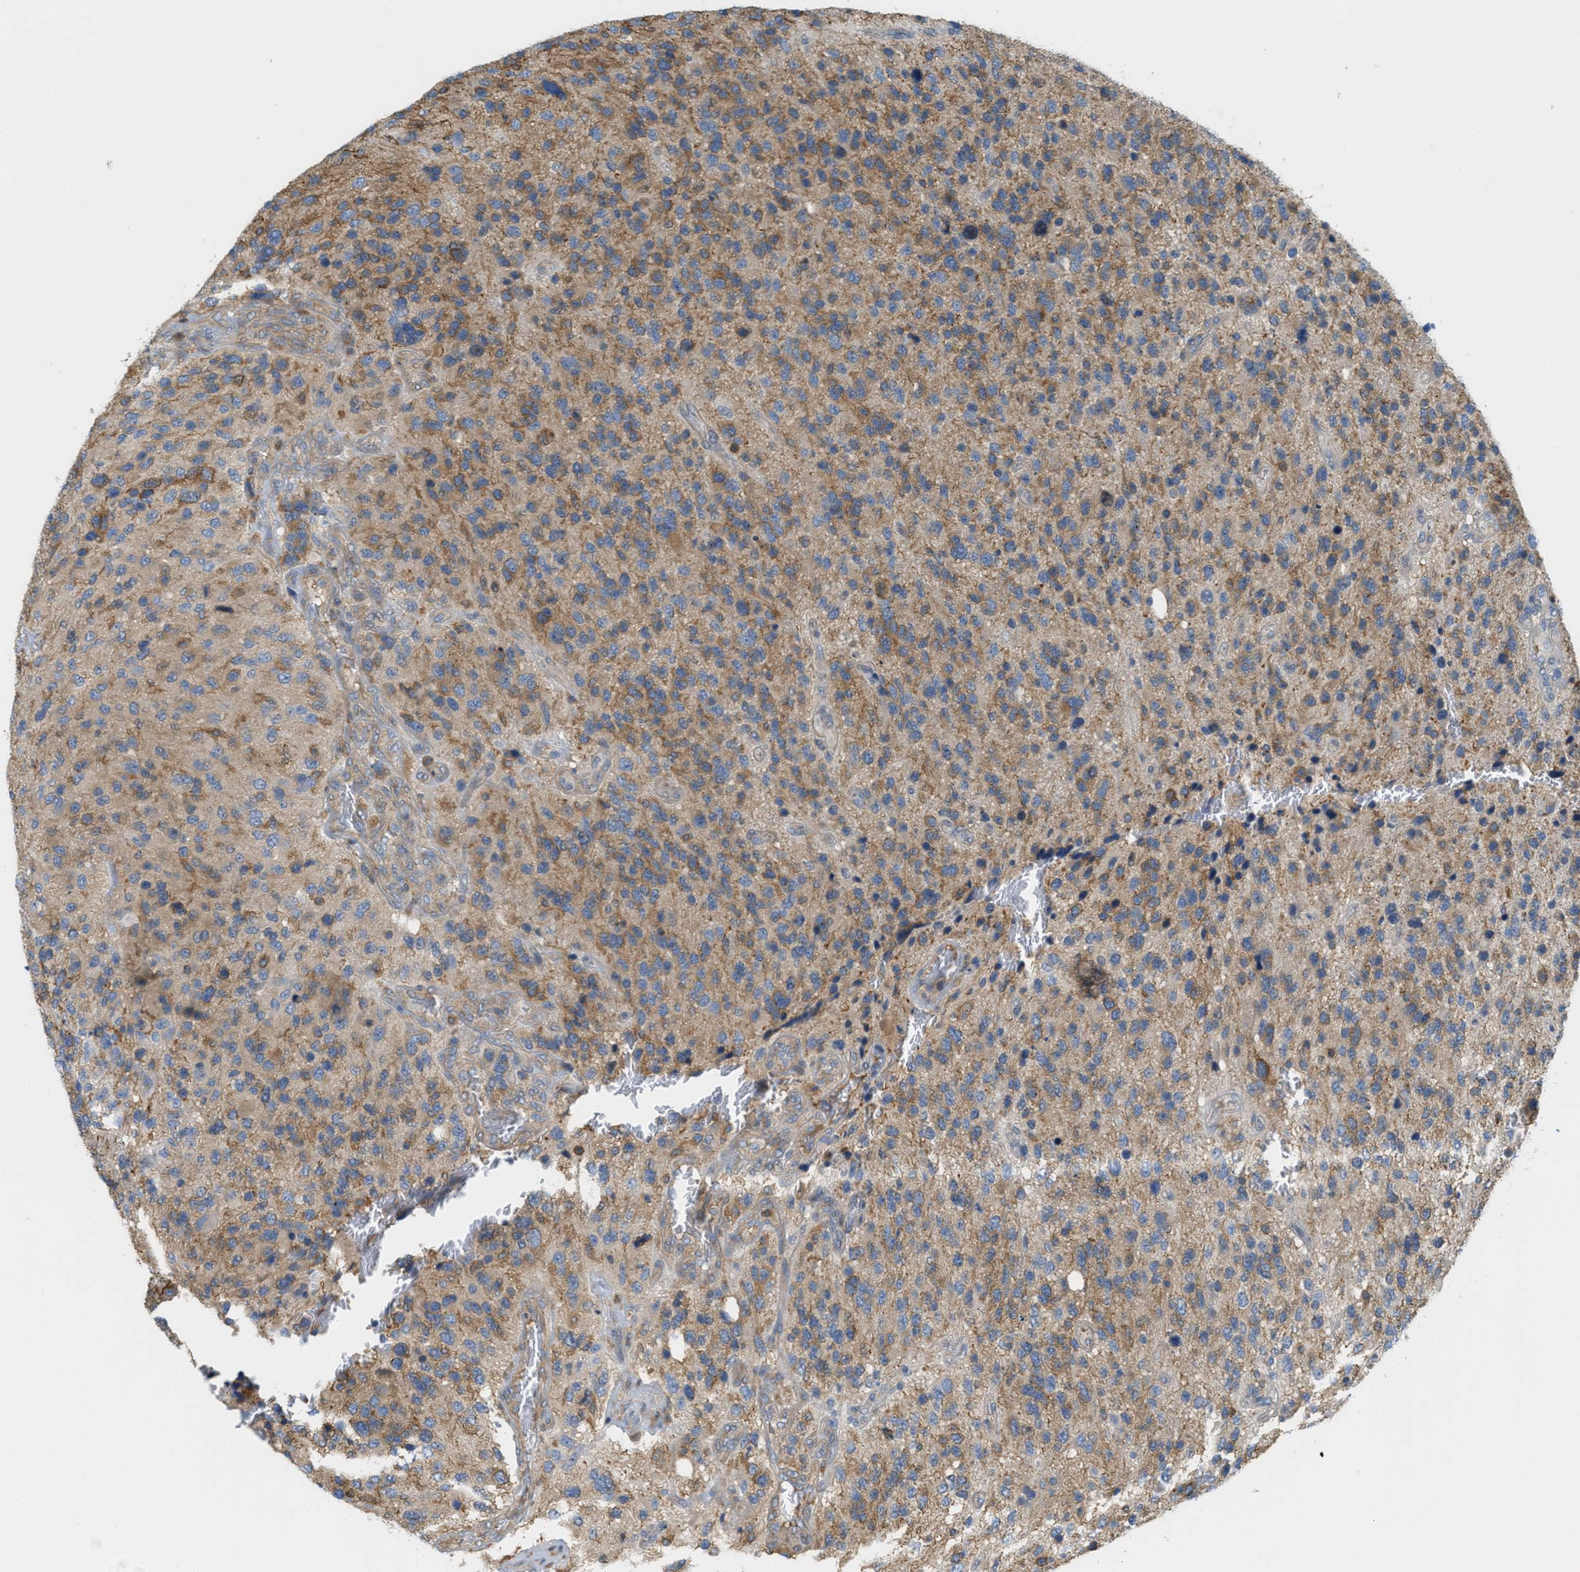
{"staining": {"intensity": "moderate", "quantity": ">75%", "location": "cytoplasmic/membranous"}, "tissue": "glioma", "cell_type": "Tumor cells", "image_type": "cancer", "snomed": [{"axis": "morphology", "description": "Glioma, malignant, High grade"}, {"axis": "topography", "description": "Brain"}], "caption": "This photomicrograph demonstrates IHC staining of human glioma, with medium moderate cytoplasmic/membranous expression in approximately >75% of tumor cells.", "gene": "GRIK2", "patient": {"sex": "female", "age": 58}}